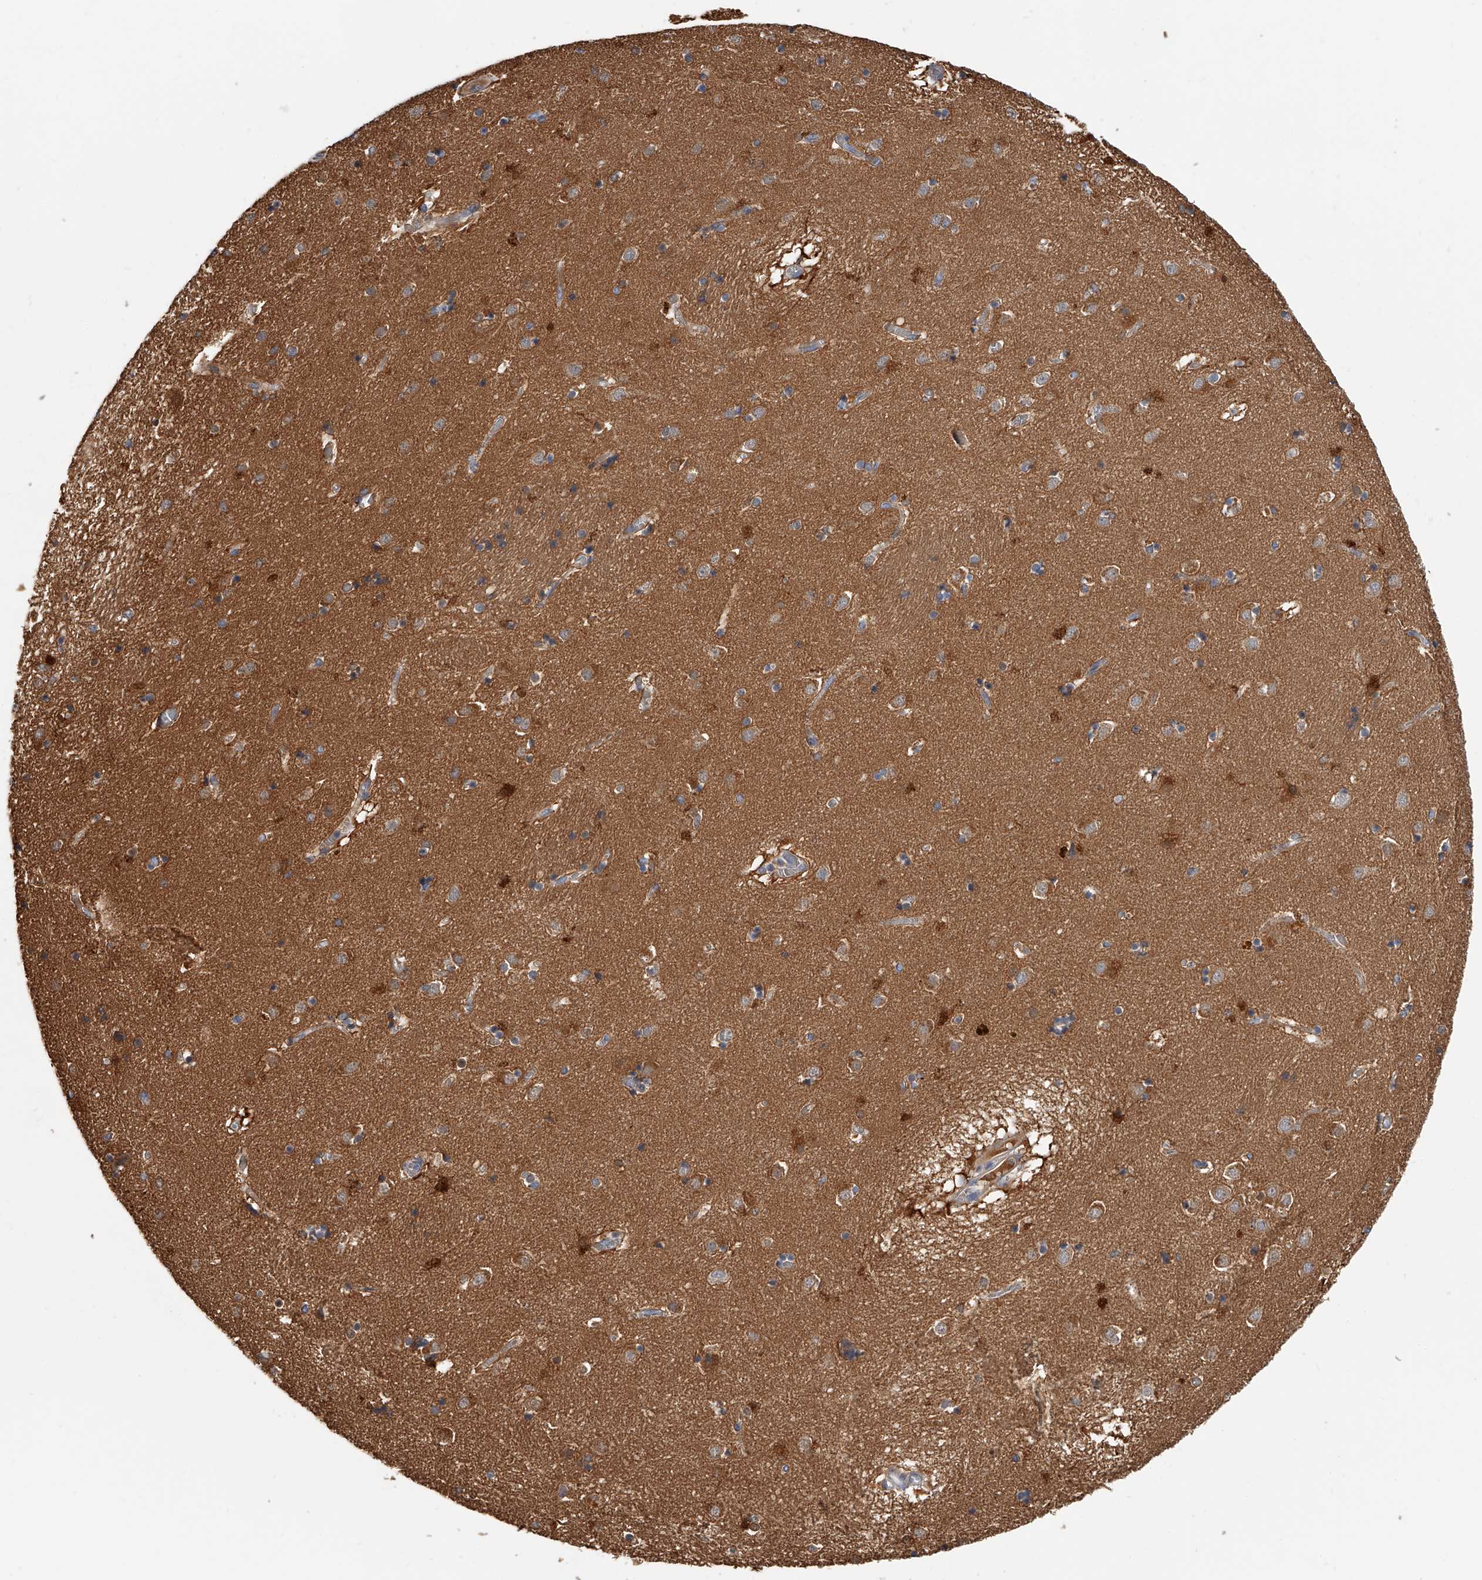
{"staining": {"intensity": "moderate", "quantity": "<25%", "location": "cytoplasmic/membranous"}, "tissue": "caudate", "cell_type": "Glial cells", "image_type": "normal", "snomed": [{"axis": "morphology", "description": "Normal tissue, NOS"}, {"axis": "topography", "description": "Lateral ventricle wall"}], "caption": "Immunohistochemistry photomicrograph of normal human caudate stained for a protein (brown), which demonstrates low levels of moderate cytoplasmic/membranous expression in approximately <25% of glial cells.", "gene": "CD200", "patient": {"sex": "male", "age": 70}}